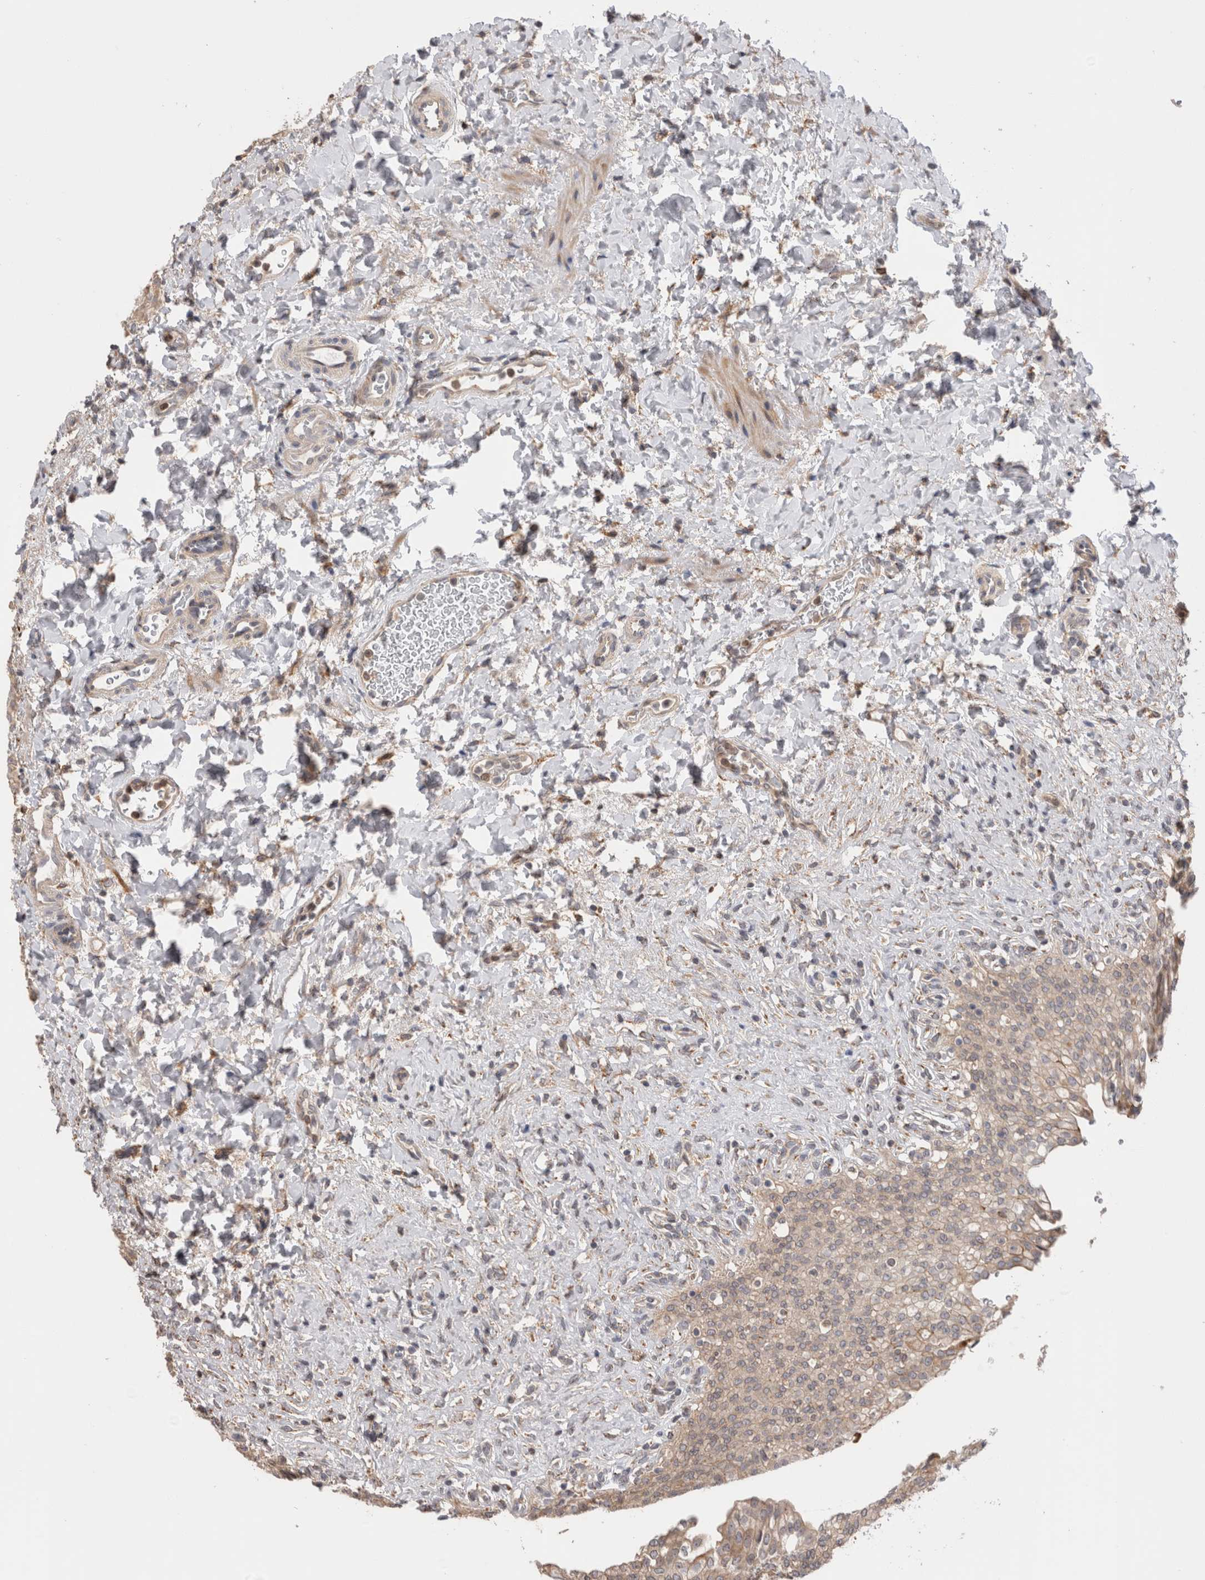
{"staining": {"intensity": "strong", "quantity": "<25%", "location": "cytoplasmic/membranous"}, "tissue": "urinary bladder", "cell_type": "Urothelial cells", "image_type": "normal", "snomed": [{"axis": "morphology", "description": "Urothelial carcinoma, High grade"}, {"axis": "topography", "description": "Urinary bladder"}], "caption": "Brown immunohistochemical staining in unremarkable human urinary bladder displays strong cytoplasmic/membranous staining in about <25% of urothelial cells.", "gene": "SMAP2", "patient": {"sex": "male", "age": 46}}